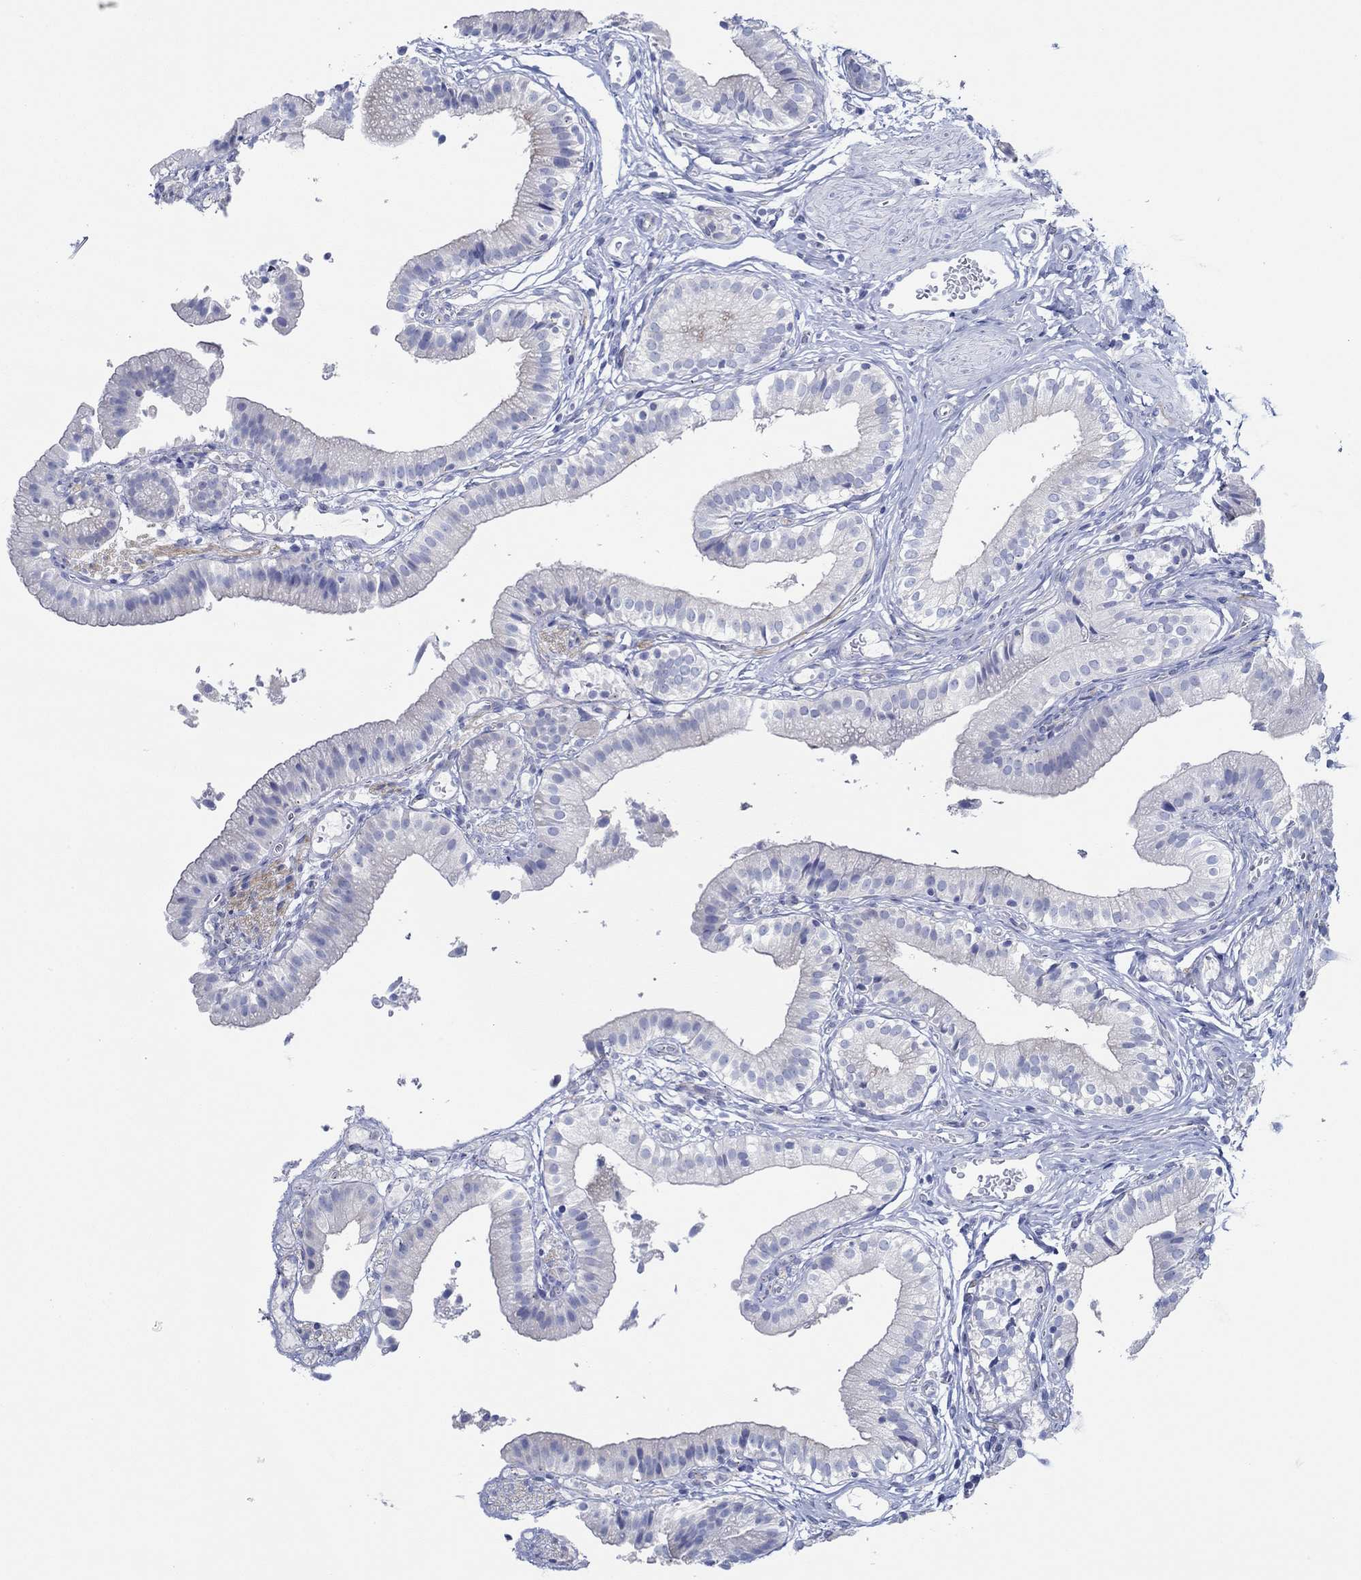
{"staining": {"intensity": "negative", "quantity": "none", "location": "none"}, "tissue": "gallbladder", "cell_type": "Glandular cells", "image_type": "normal", "snomed": [{"axis": "morphology", "description": "Normal tissue, NOS"}, {"axis": "topography", "description": "Gallbladder"}], "caption": "High power microscopy micrograph of an immunohistochemistry (IHC) micrograph of benign gallbladder, revealing no significant positivity in glandular cells. (Stains: DAB (3,3'-diaminobenzidine) immunohistochemistry with hematoxylin counter stain, Microscopy: brightfield microscopy at high magnification).", "gene": "IGFBP6", "patient": {"sex": "female", "age": 47}}